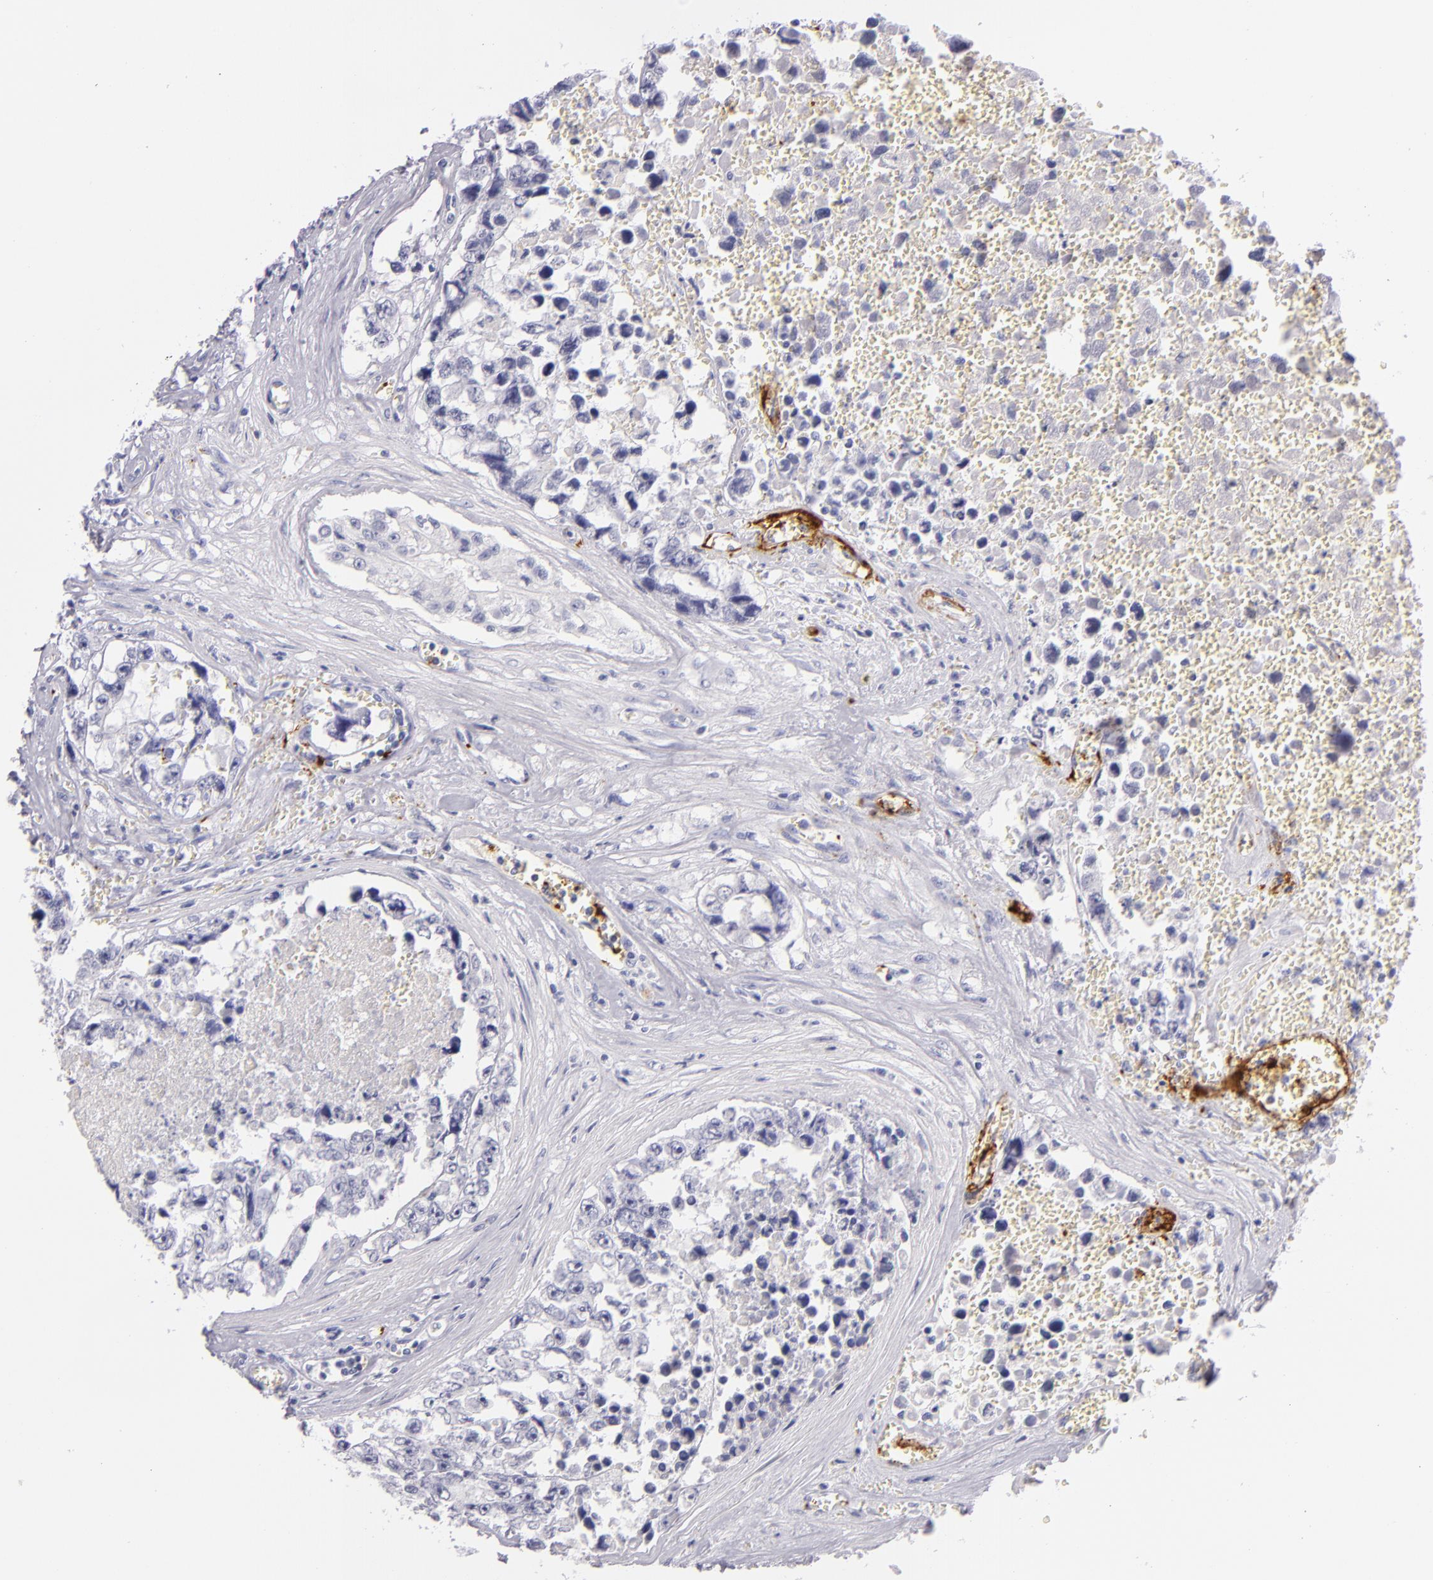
{"staining": {"intensity": "negative", "quantity": "none", "location": "none"}, "tissue": "testis cancer", "cell_type": "Tumor cells", "image_type": "cancer", "snomed": [{"axis": "morphology", "description": "Carcinoma, Embryonal, NOS"}, {"axis": "topography", "description": "Testis"}], "caption": "The IHC histopathology image has no significant staining in tumor cells of testis cancer (embryonal carcinoma) tissue.", "gene": "GP1BA", "patient": {"sex": "male", "age": 31}}